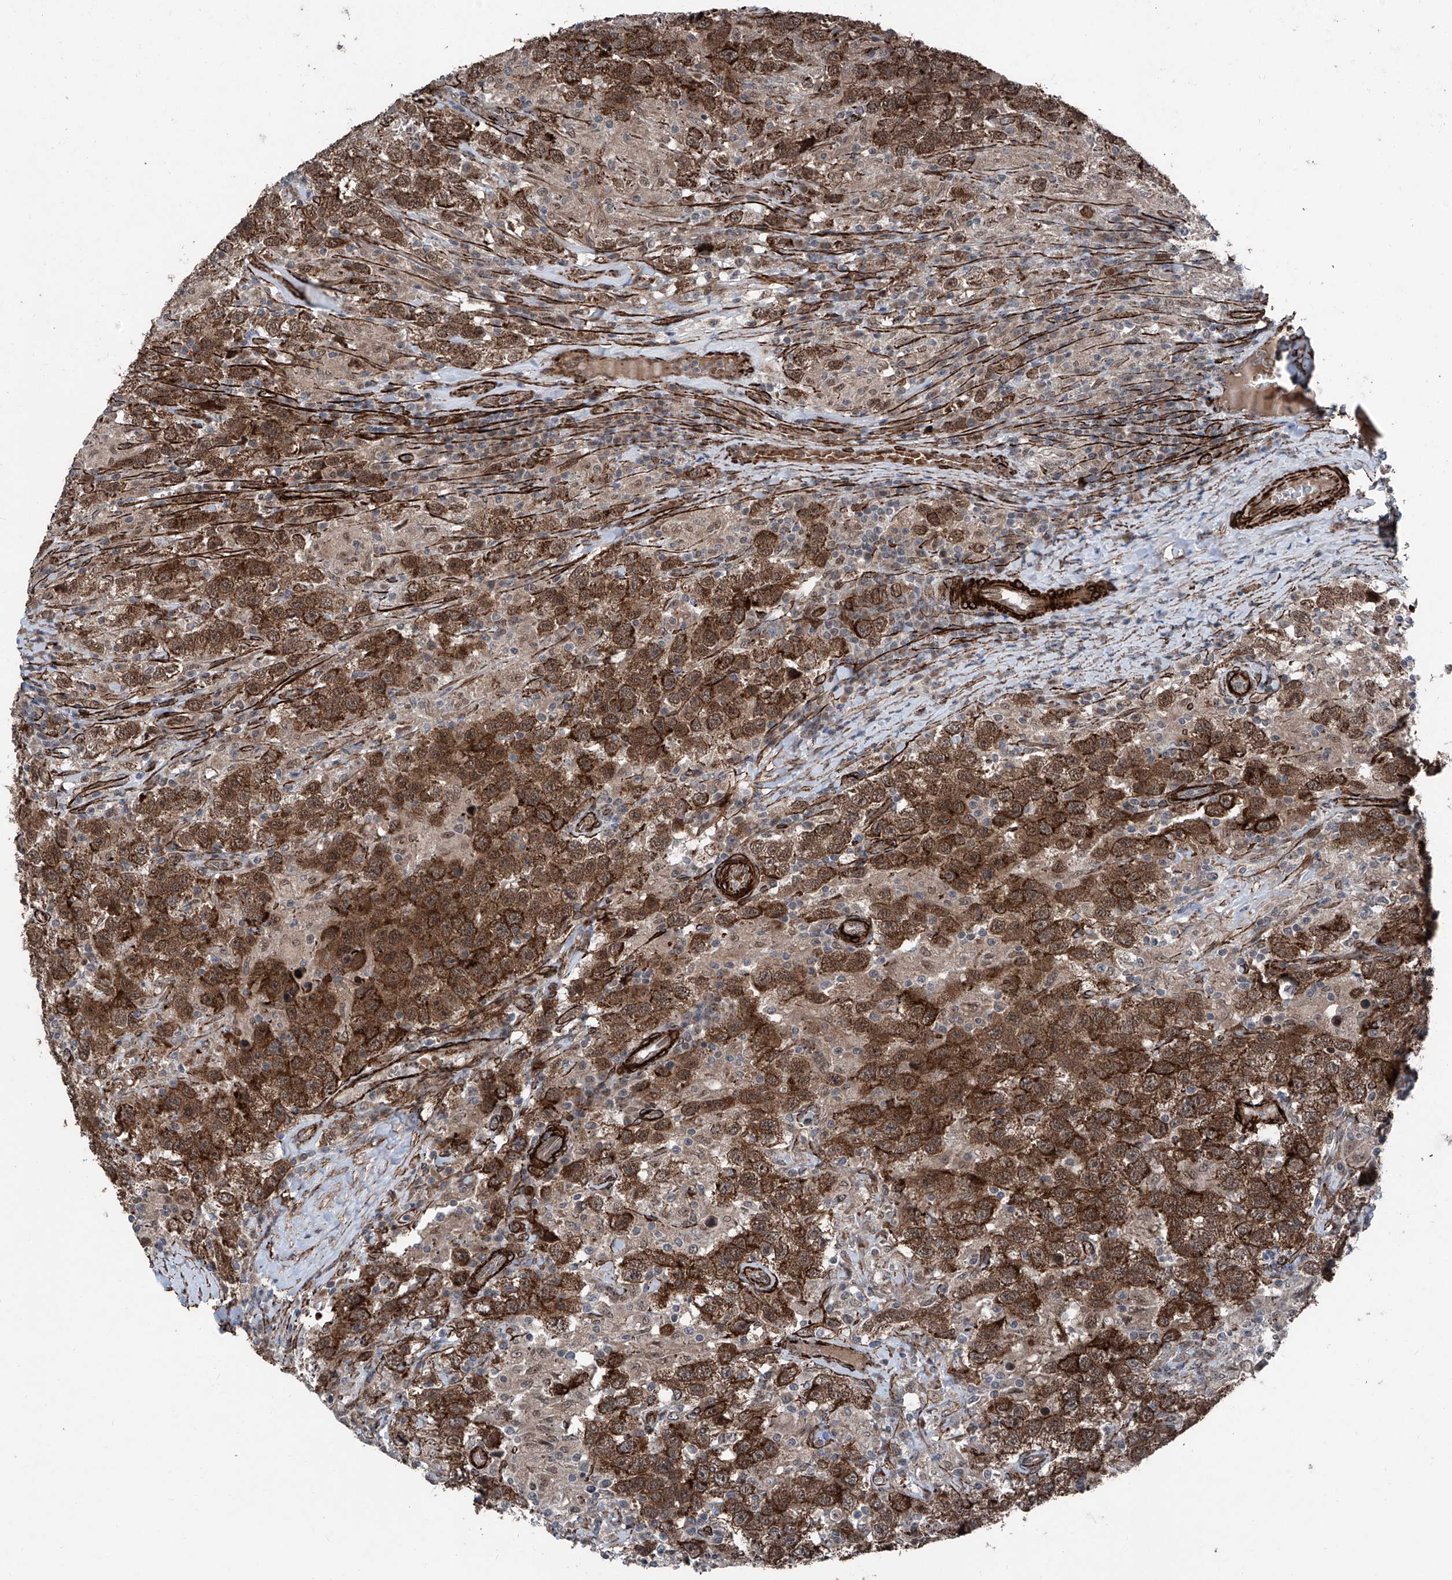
{"staining": {"intensity": "moderate", "quantity": ">75%", "location": "cytoplasmic/membranous,nuclear"}, "tissue": "testis cancer", "cell_type": "Tumor cells", "image_type": "cancer", "snomed": [{"axis": "morphology", "description": "Seminoma, NOS"}, {"axis": "topography", "description": "Testis"}], "caption": "High-power microscopy captured an immunohistochemistry image of testis cancer (seminoma), revealing moderate cytoplasmic/membranous and nuclear positivity in approximately >75% of tumor cells. The staining is performed using DAB brown chromogen to label protein expression. The nuclei are counter-stained blue using hematoxylin.", "gene": "COA7", "patient": {"sex": "male", "age": 41}}